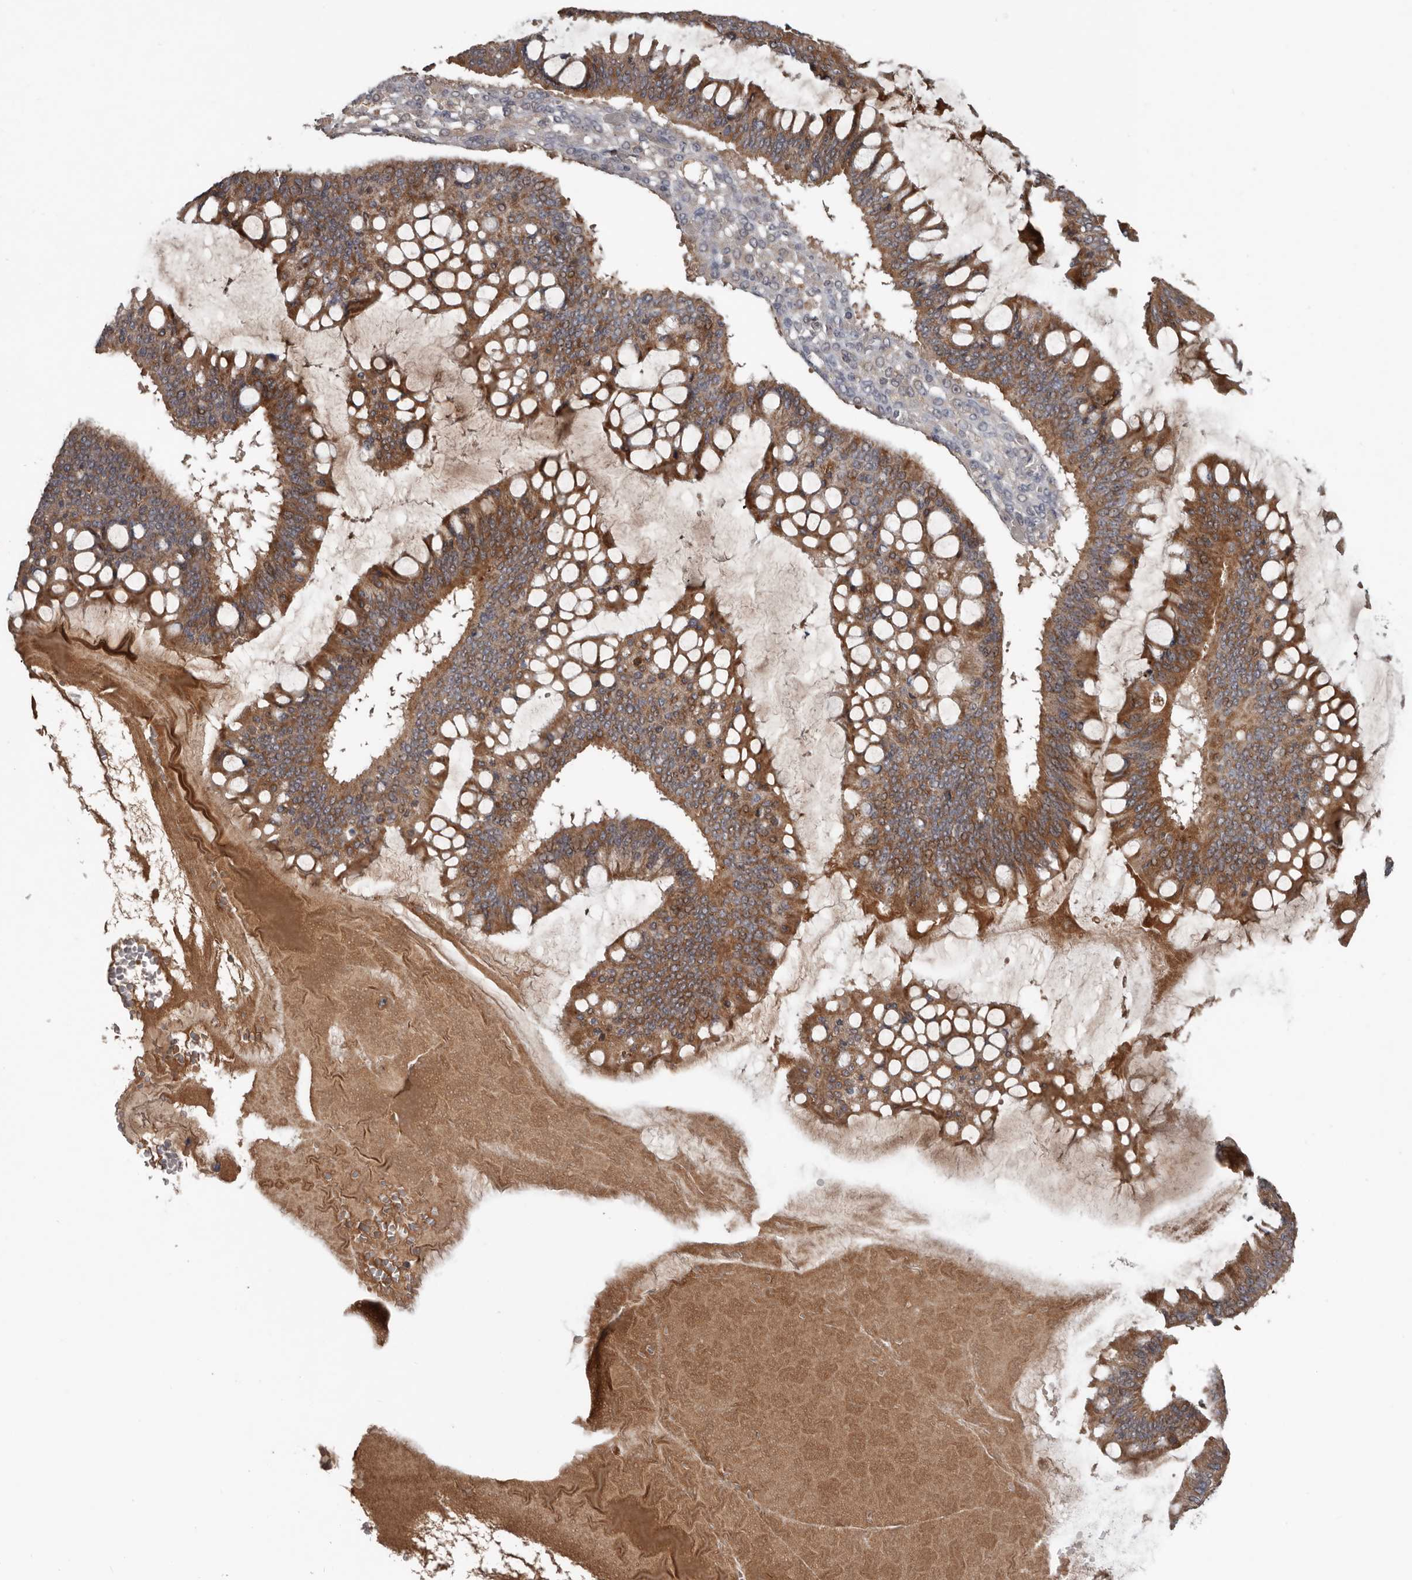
{"staining": {"intensity": "strong", "quantity": ">75%", "location": "cytoplasmic/membranous"}, "tissue": "ovarian cancer", "cell_type": "Tumor cells", "image_type": "cancer", "snomed": [{"axis": "morphology", "description": "Cystadenocarcinoma, mucinous, NOS"}, {"axis": "topography", "description": "Ovary"}], "caption": "This micrograph exhibits IHC staining of ovarian mucinous cystadenocarcinoma, with high strong cytoplasmic/membranous expression in about >75% of tumor cells.", "gene": "DNAJB4", "patient": {"sex": "female", "age": 73}}